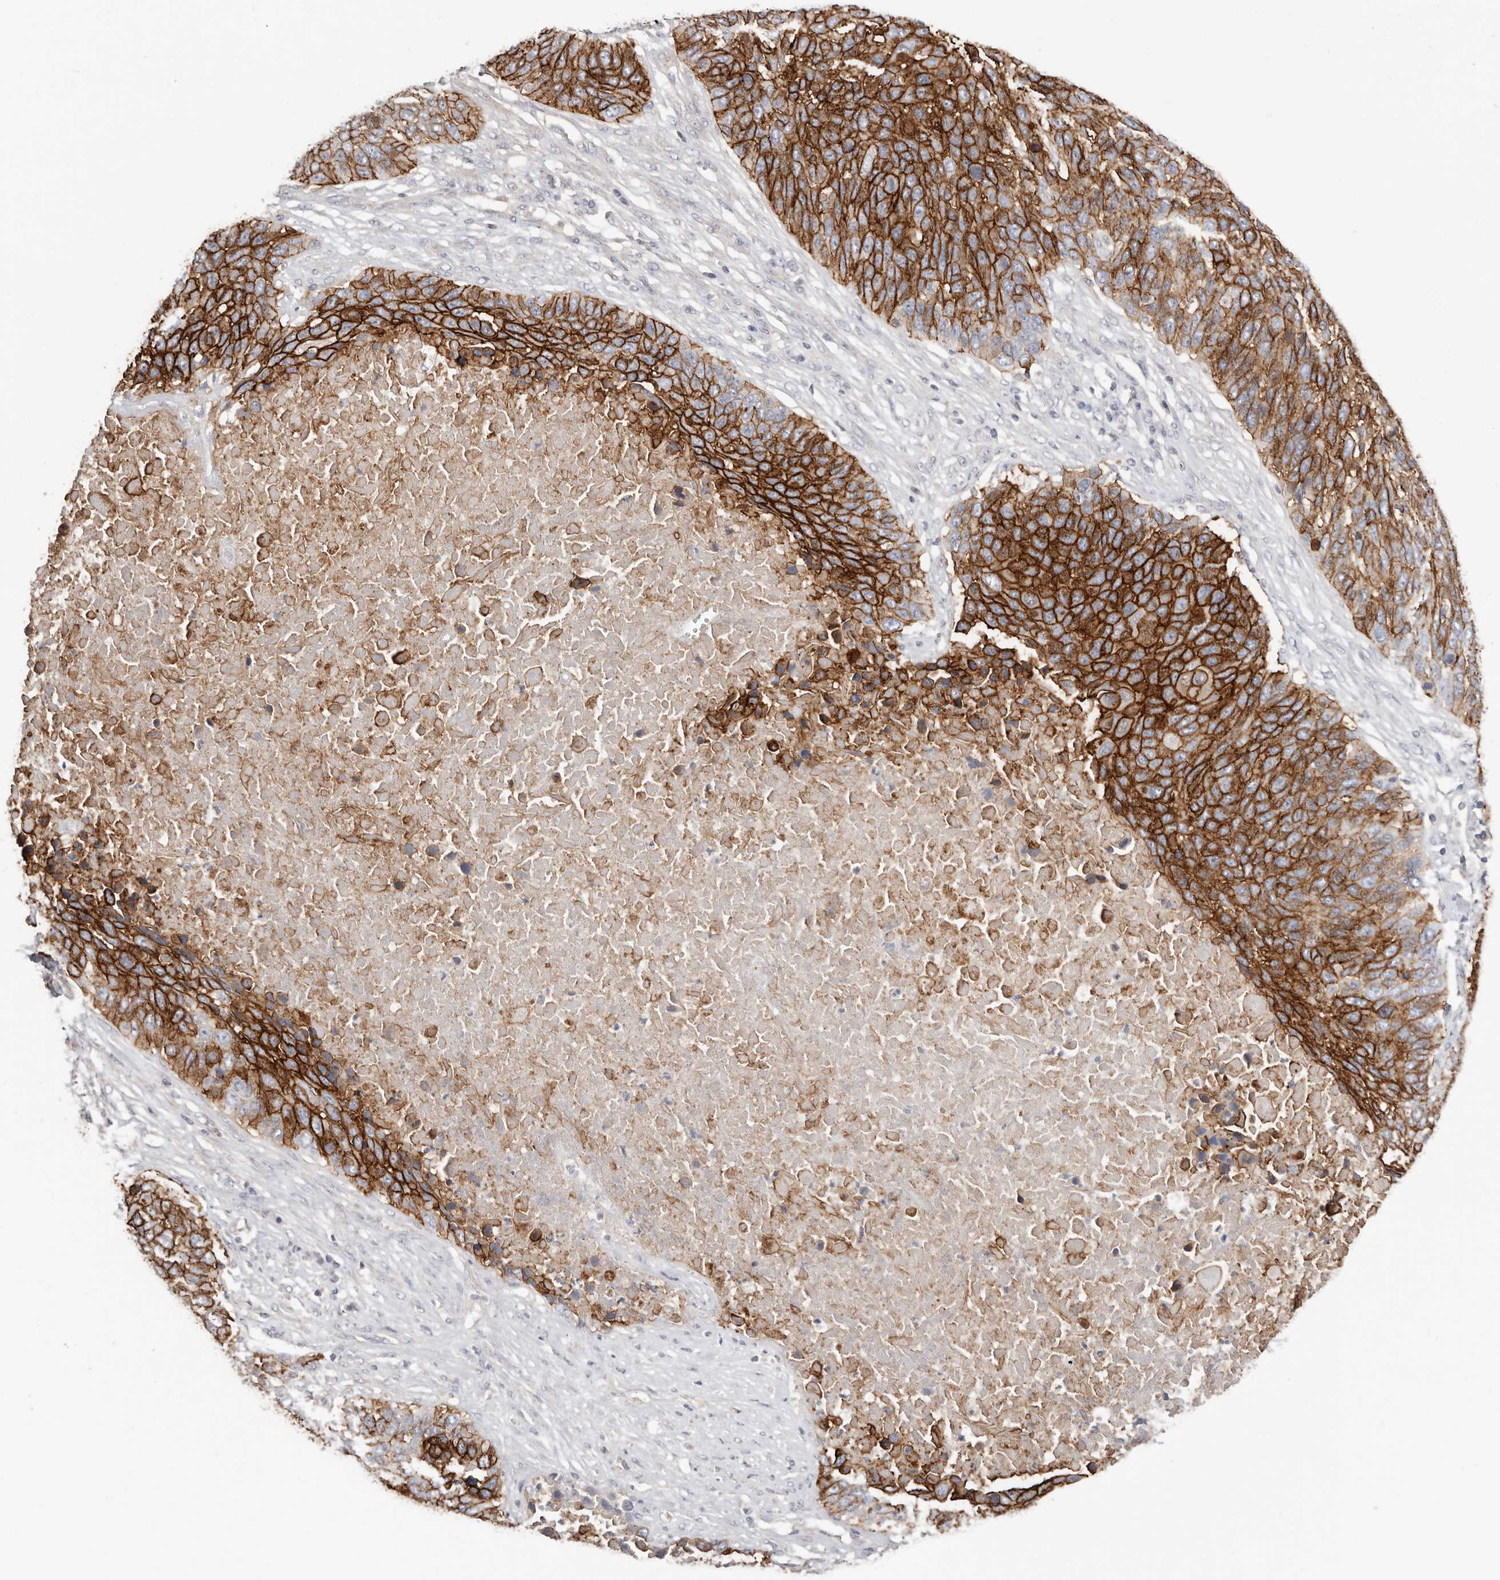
{"staining": {"intensity": "strong", "quantity": ">75%", "location": "cytoplasmic/membranous"}, "tissue": "lung cancer", "cell_type": "Tumor cells", "image_type": "cancer", "snomed": [{"axis": "morphology", "description": "Squamous cell carcinoma, NOS"}, {"axis": "topography", "description": "Lung"}], "caption": "An image showing strong cytoplasmic/membranous positivity in approximately >75% of tumor cells in lung squamous cell carcinoma, as visualized by brown immunohistochemical staining.", "gene": "S100A14", "patient": {"sex": "male", "age": 66}}